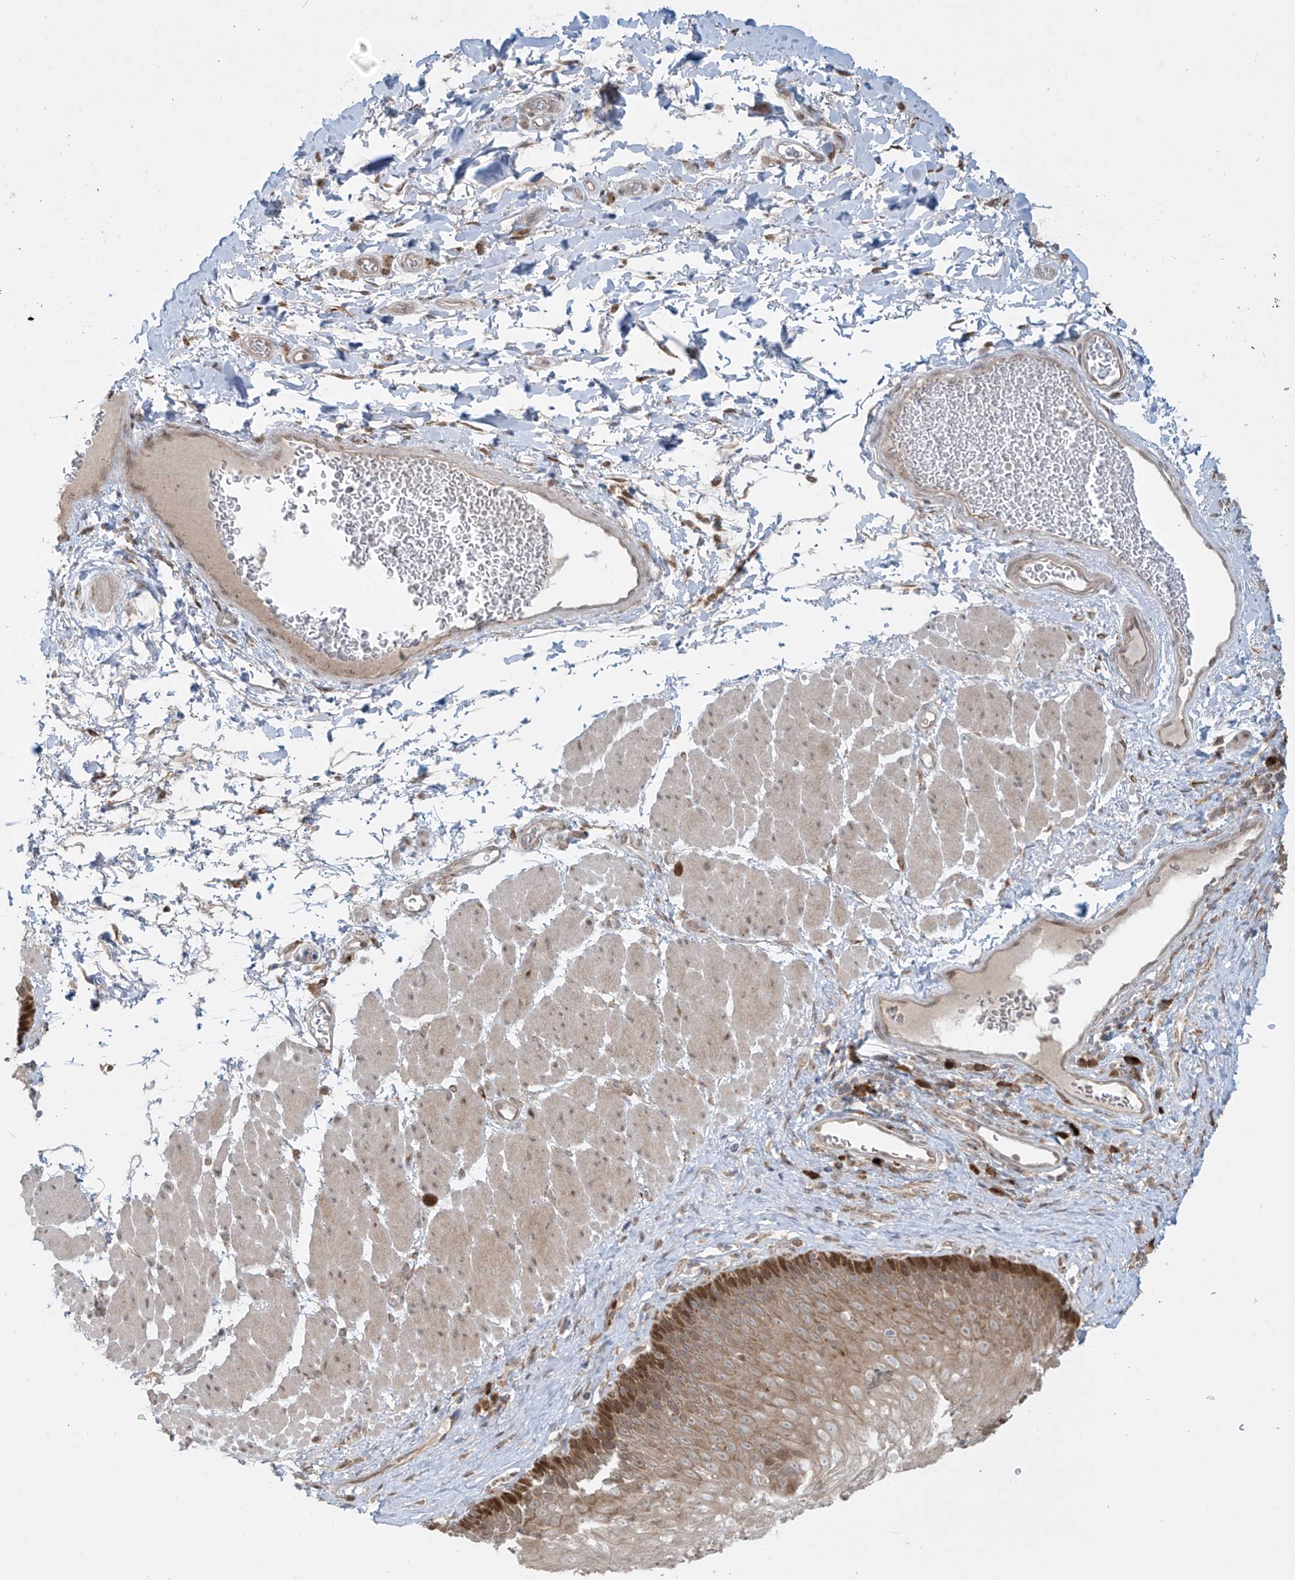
{"staining": {"intensity": "strong", "quantity": "<25%", "location": "cytoplasmic/membranous,nuclear"}, "tissue": "esophagus", "cell_type": "Squamous epithelial cells", "image_type": "normal", "snomed": [{"axis": "morphology", "description": "Normal tissue, NOS"}, {"axis": "topography", "description": "Esophagus"}], "caption": "Approximately <25% of squamous epithelial cells in benign esophagus demonstrate strong cytoplasmic/membranous,nuclear protein staining as visualized by brown immunohistochemical staining.", "gene": "PPAT", "patient": {"sex": "female", "age": 66}}